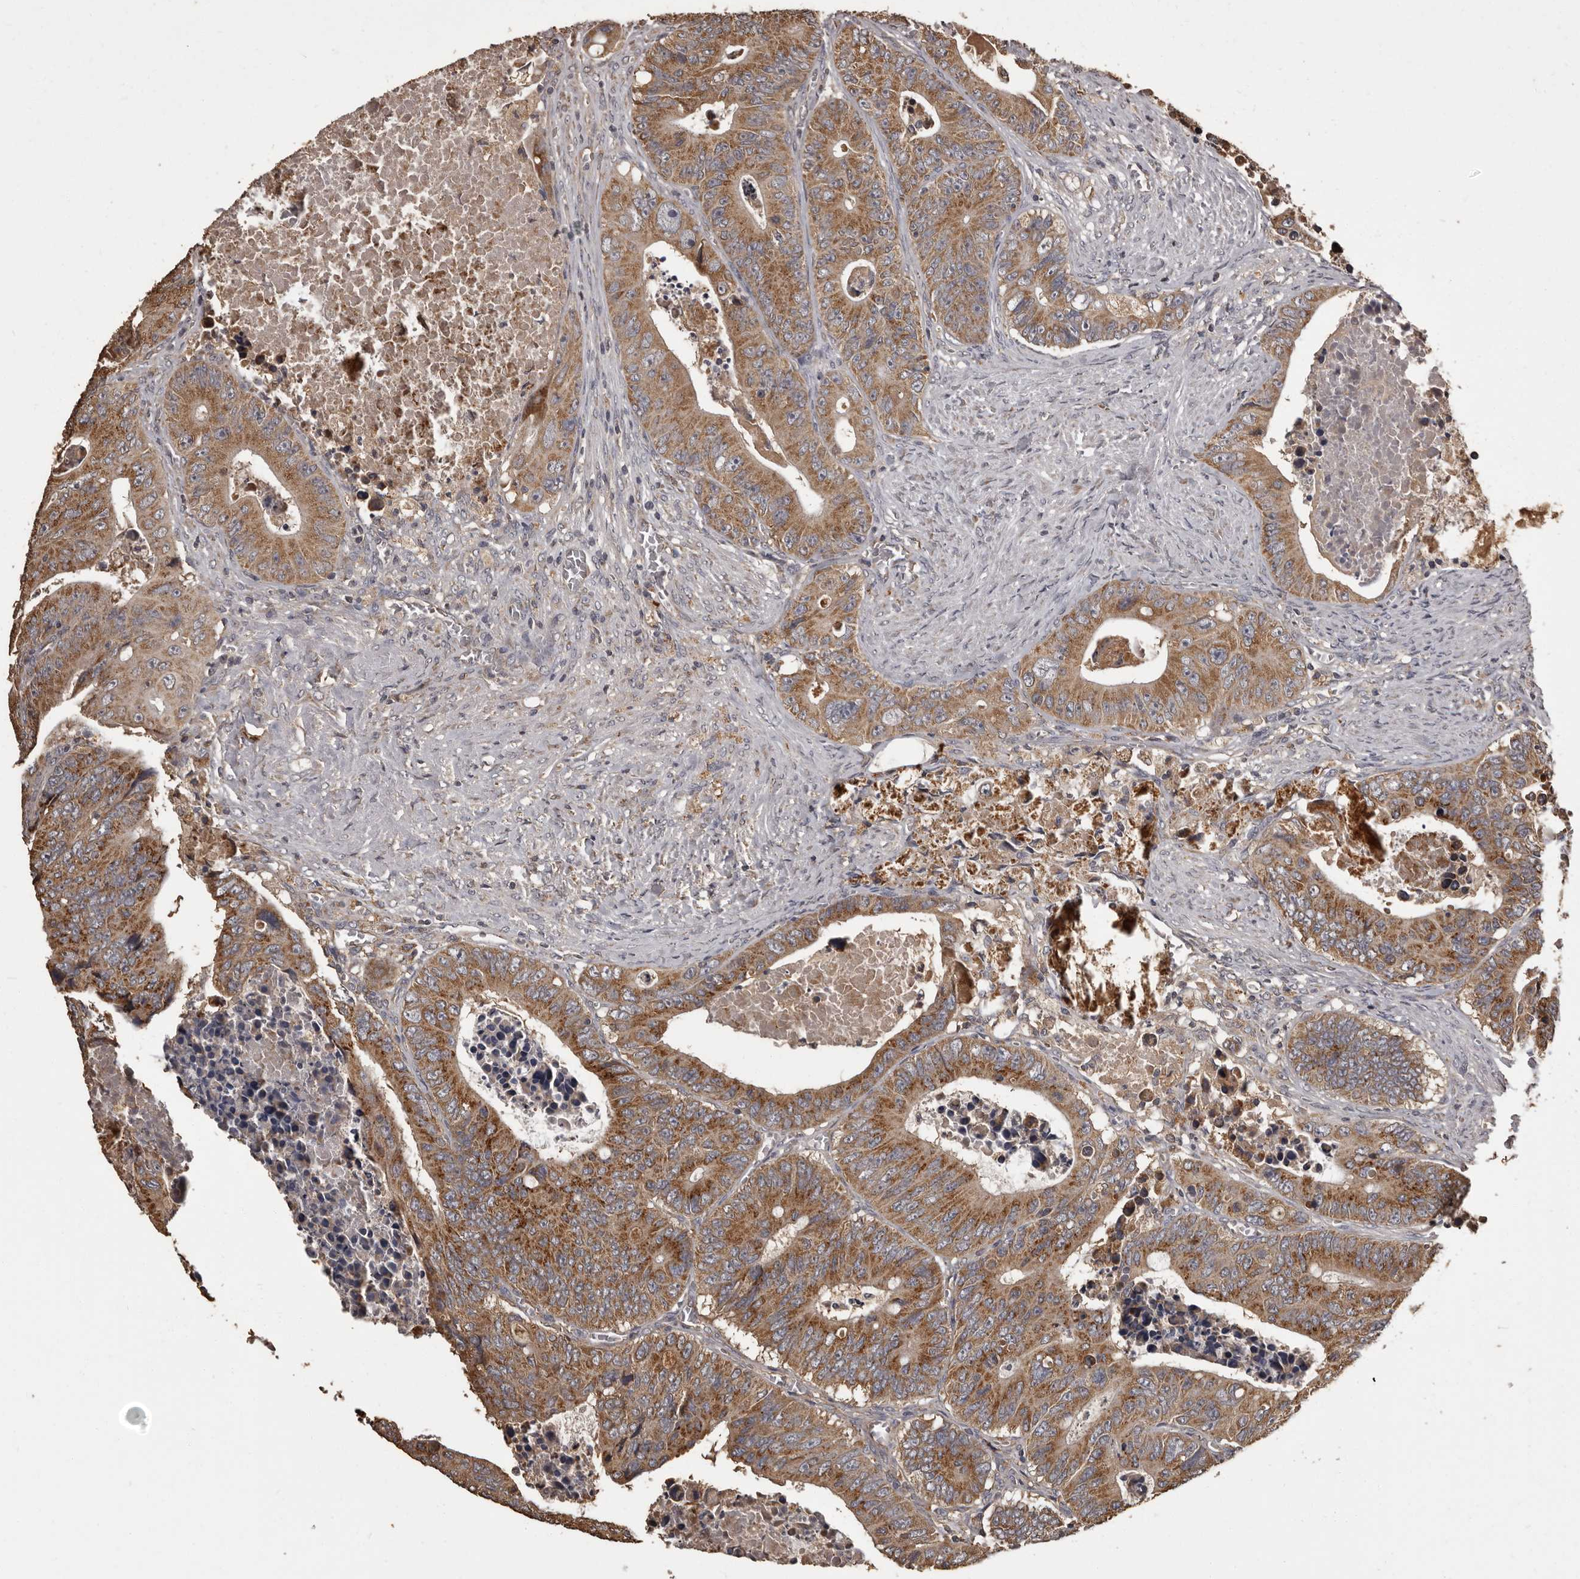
{"staining": {"intensity": "moderate", "quantity": ">75%", "location": "cytoplasmic/membranous"}, "tissue": "colorectal cancer", "cell_type": "Tumor cells", "image_type": "cancer", "snomed": [{"axis": "morphology", "description": "Adenocarcinoma, NOS"}, {"axis": "topography", "description": "Colon"}], "caption": "Colorectal cancer (adenocarcinoma) was stained to show a protein in brown. There is medium levels of moderate cytoplasmic/membranous expression in about >75% of tumor cells.", "gene": "MGAT5", "patient": {"sex": "male", "age": 87}}